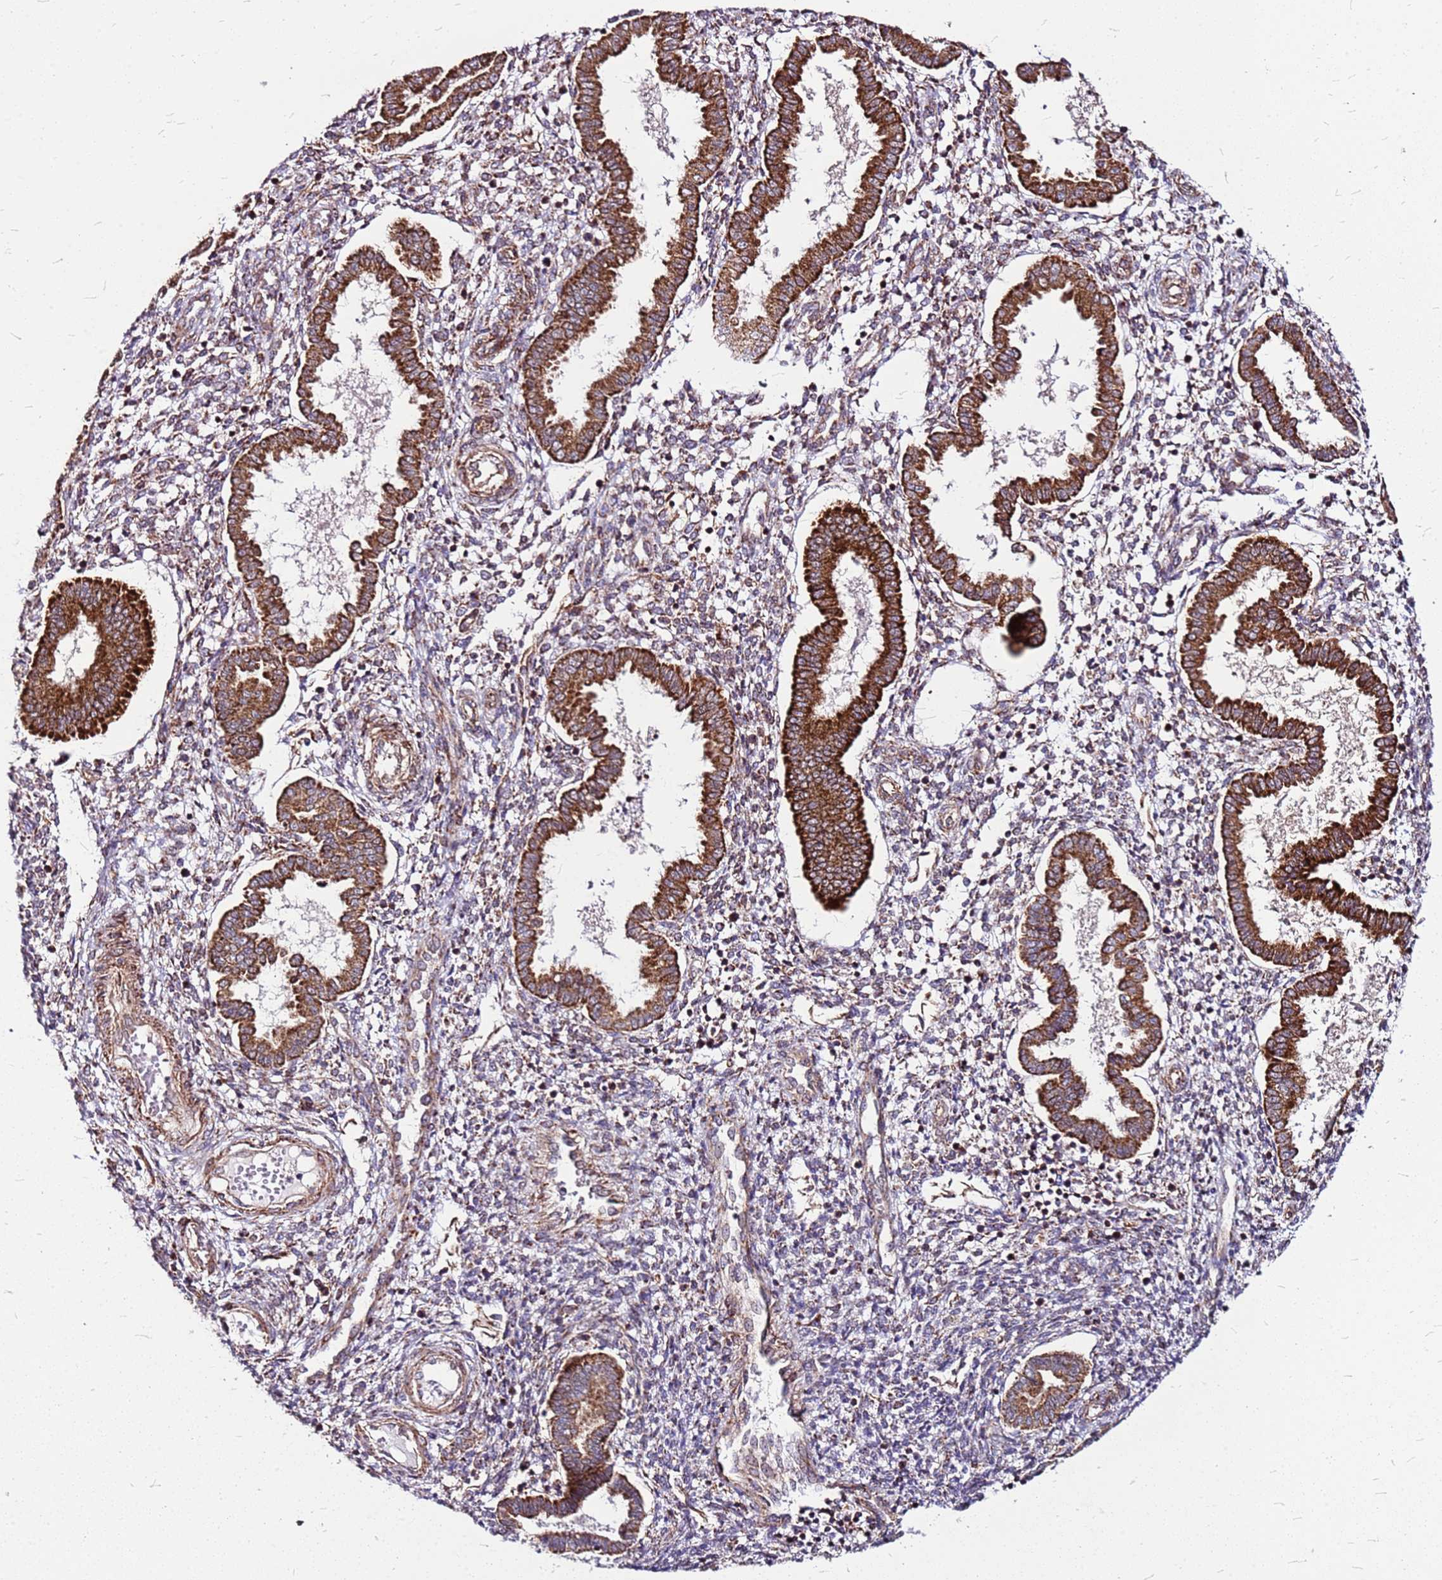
{"staining": {"intensity": "moderate", "quantity": ">75%", "location": "cytoplasmic/membranous"}, "tissue": "endometrium", "cell_type": "Cells in endometrial stroma", "image_type": "normal", "snomed": [{"axis": "morphology", "description": "Normal tissue, NOS"}, {"axis": "topography", "description": "Endometrium"}], "caption": "DAB (3,3'-diaminobenzidine) immunohistochemical staining of unremarkable human endometrium shows moderate cytoplasmic/membranous protein positivity in about >75% of cells in endometrial stroma.", "gene": "OR51T1", "patient": {"sex": "female", "age": 24}}